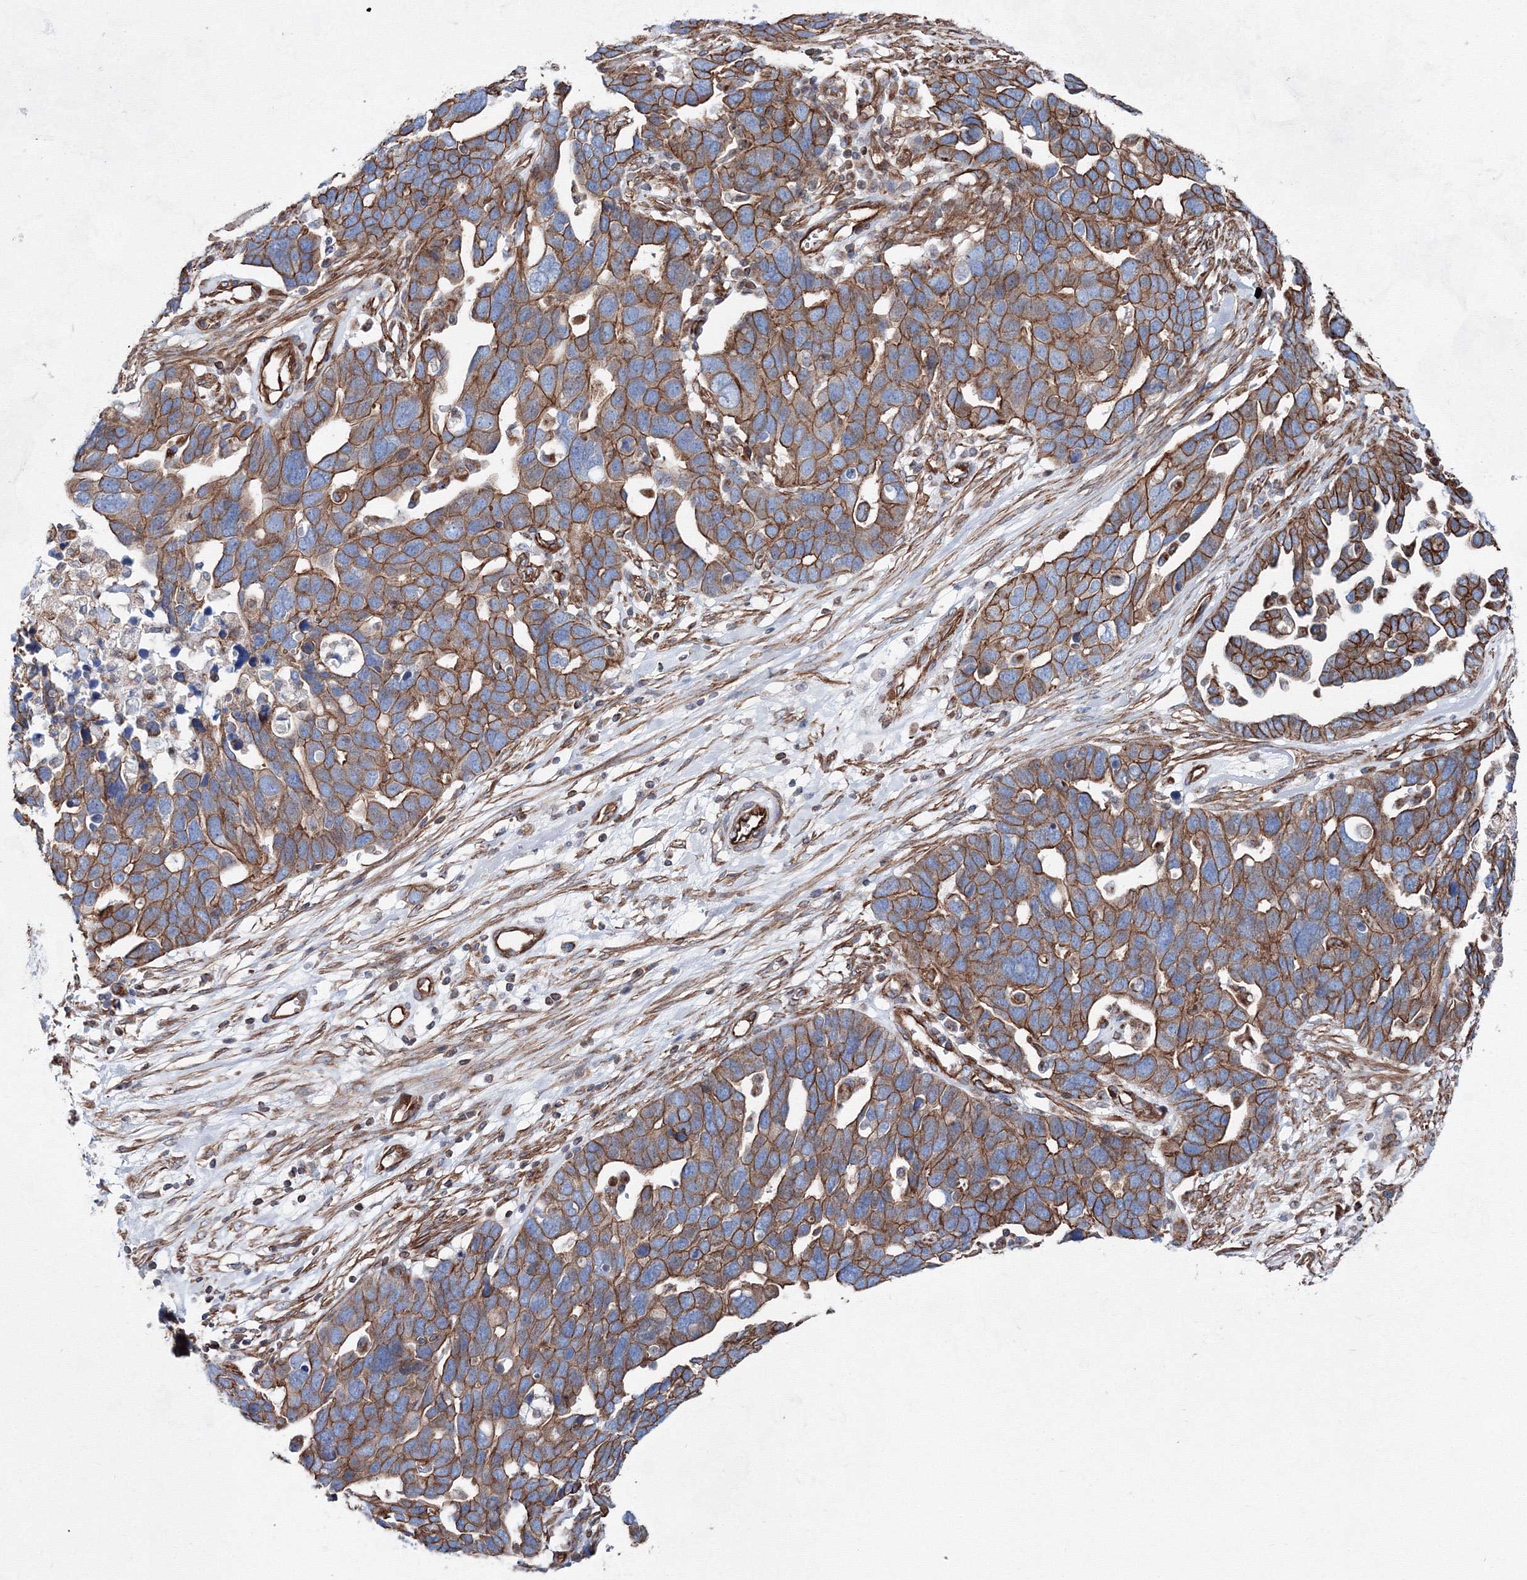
{"staining": {"intensity": "moderate", "quantity": ">75%", "location": "cytoplasmic/membranous"}, "tissue": "ovarian cancer", "cell_type": "Tumor cells", "image_type": "cancer", "snomed": [{"axis": "morphology", "description": "Cystadenocarcinoma, serous, NOS"}, {"axis": "topography", "description": "Ovary"}], "caption": "Ovarian cancer (serous cystadenocarcinoma) tissue shows moderate cytoplasmic/membranous expression in about >75% of tumor cells", "gene": "ANKRD37", "patient": {"sex": "female", "age": 54}}